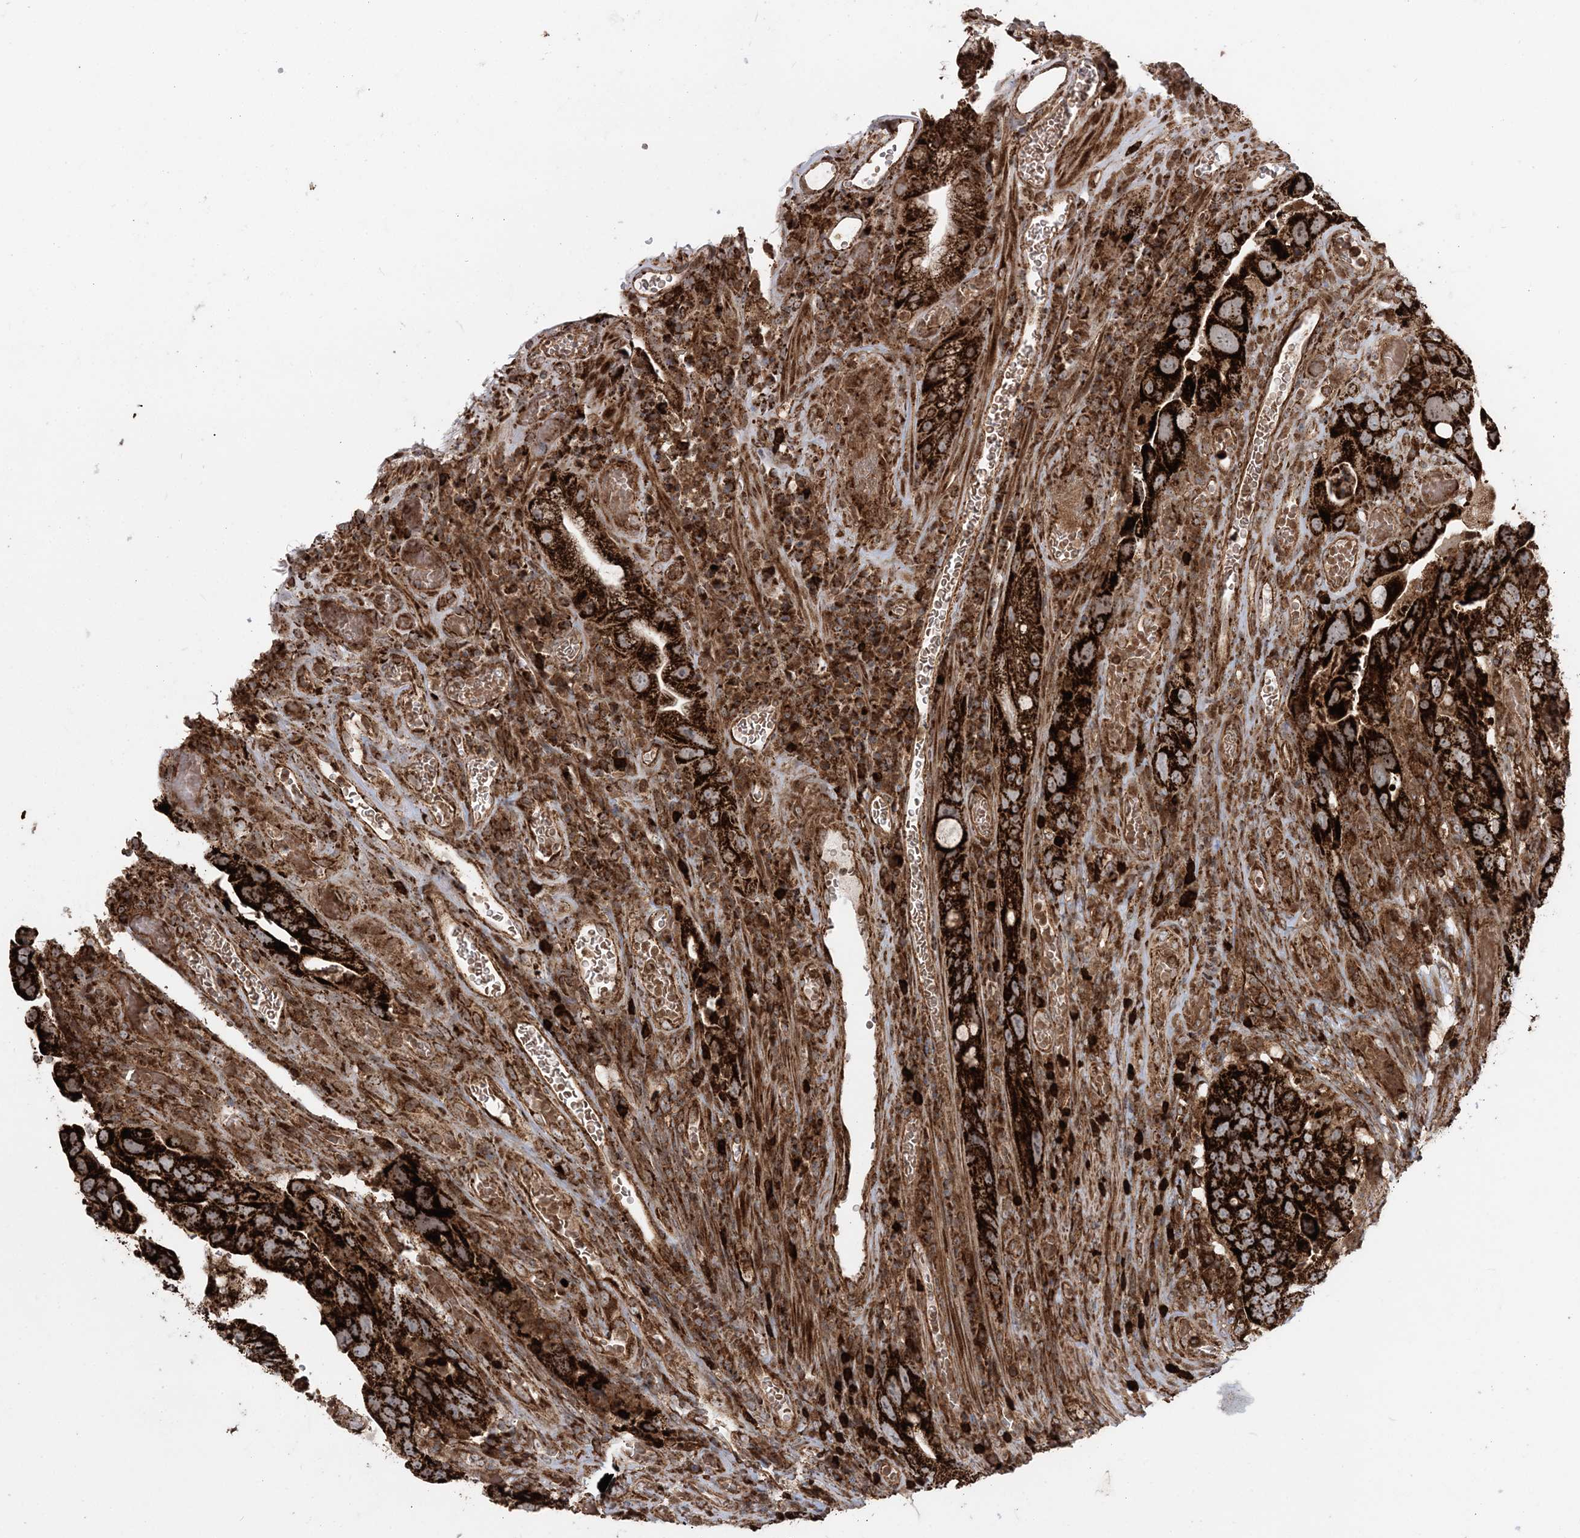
{"staining": {"intensity": "strong", "quantity": ">75%", "location": "cytoplasmic/membranous"}, "tissue": "colorectal cancer", "cell_type": "Tumor cells", "image_type": "cancer", "snomed": [{"axis": "morphology", "description": "Adenocarcinoma, NOS"}, {"axis": "topography", "description": "Rectum"}], "caption": "IHC photomicrograph of neoplastic tissue: human colorectal cancer (adenocarcinoma) stained using immunohistochemistry shows high levels of strong protein expression localized specifically in the cytoplasmic/membranous of tumor cells, appearing as a cytoplasmic/membranous brown color.", "gene": "LRPPRC", "patient": {"sex": "male", "age": 63}}